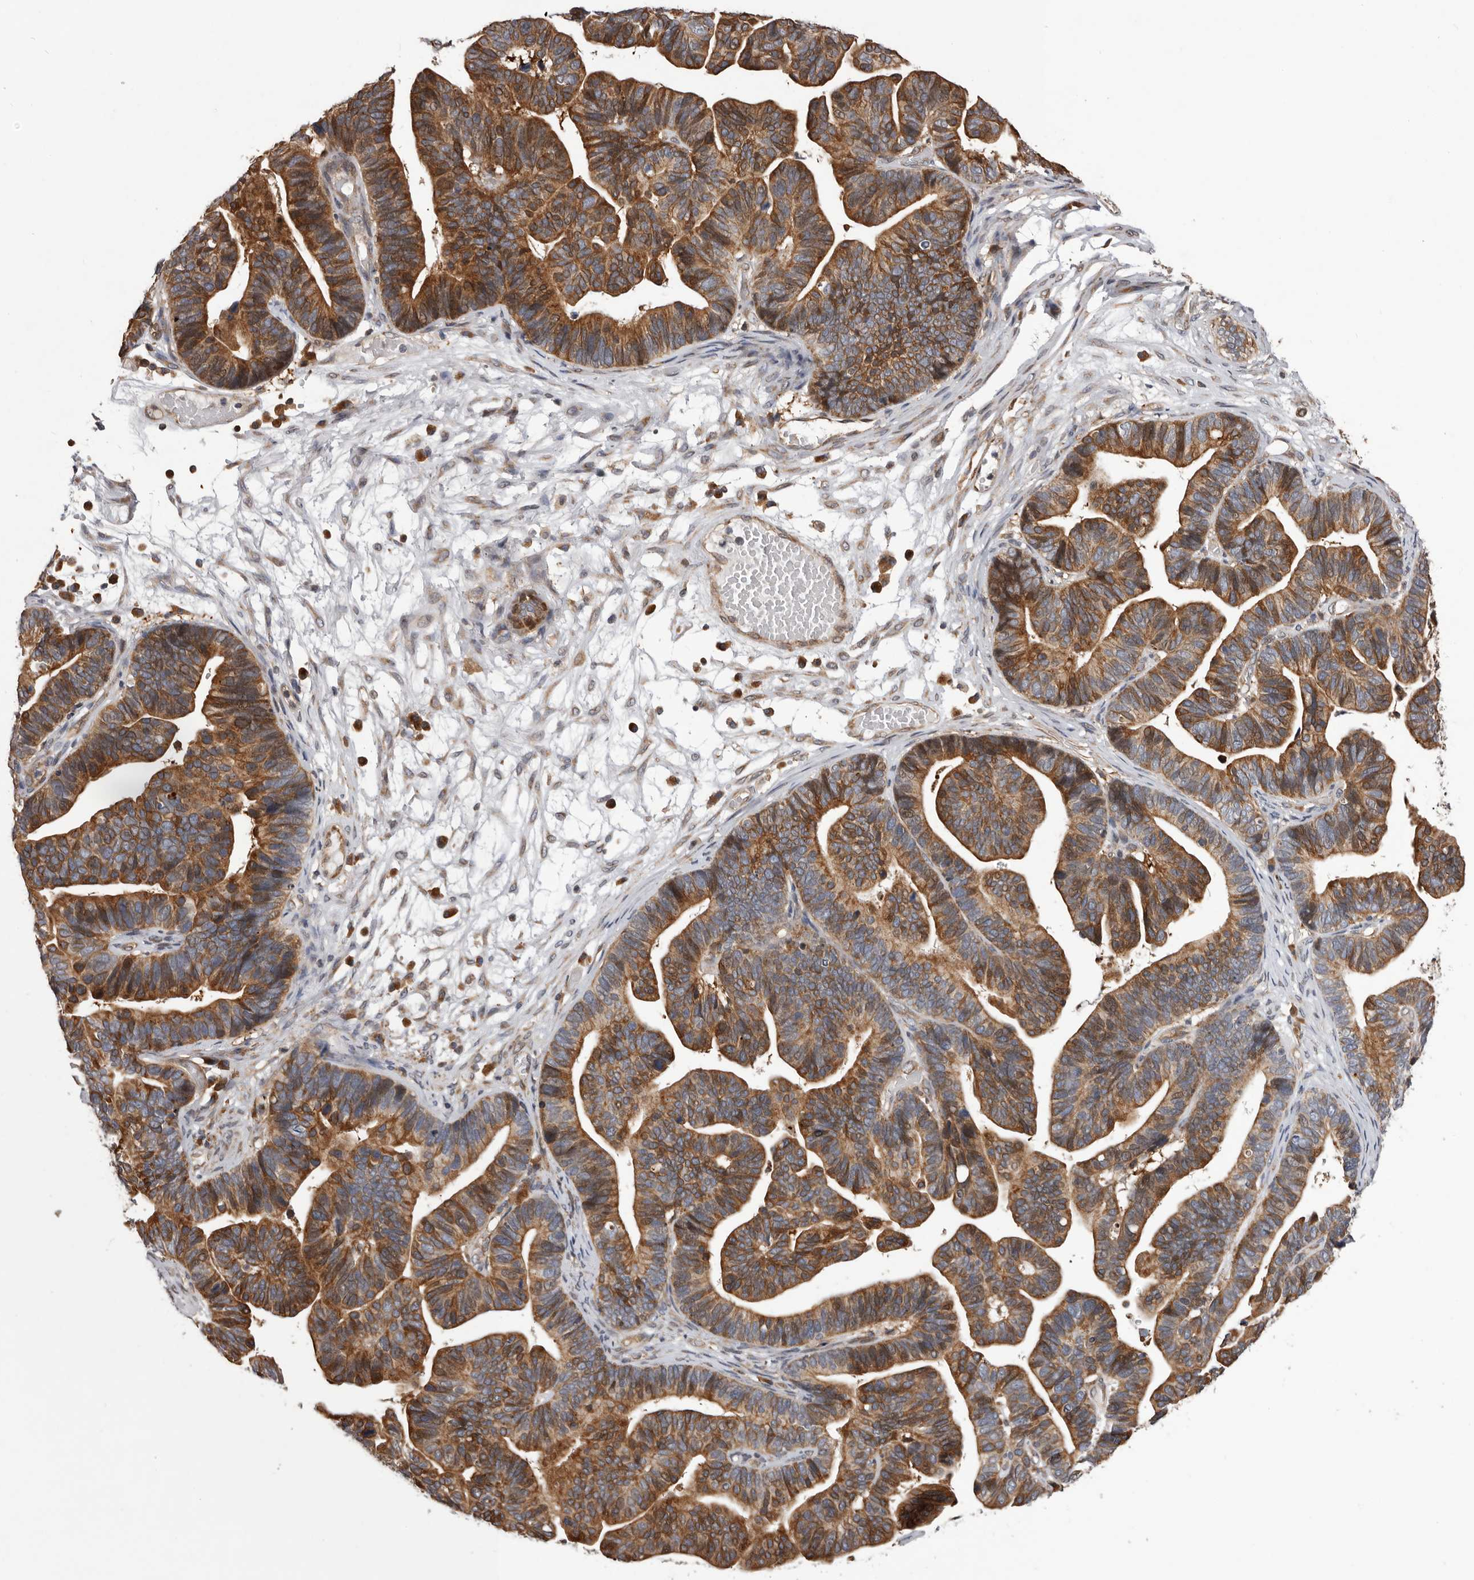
{"staining": {"intensity": "moderate", "quantity": ">75%", "location": "cytoplasmic/membranous"}, "tissue": "ovarian cancer", "cell_type": "Tumor cells", "image_type": "cancer", "snomed": [{"axis": "morphology", "description": "Cystadenocarcinoma, serous, NOS"}, {"axis": "topography", "description": "Ovary"}], "caption": "Immunohistochemical staining of human serous cystadenocarcinoma (ovarian) demonstrates moderate cytoplasmic/membranous protein positivity in about >75% of tumor cells. (Stains: DAB in brown, nuclei in blue, Microscopy: brightfield microscopy at high magnification).", "gene": "GADD45B", "patient": {"sex": "female", "age": 56}}